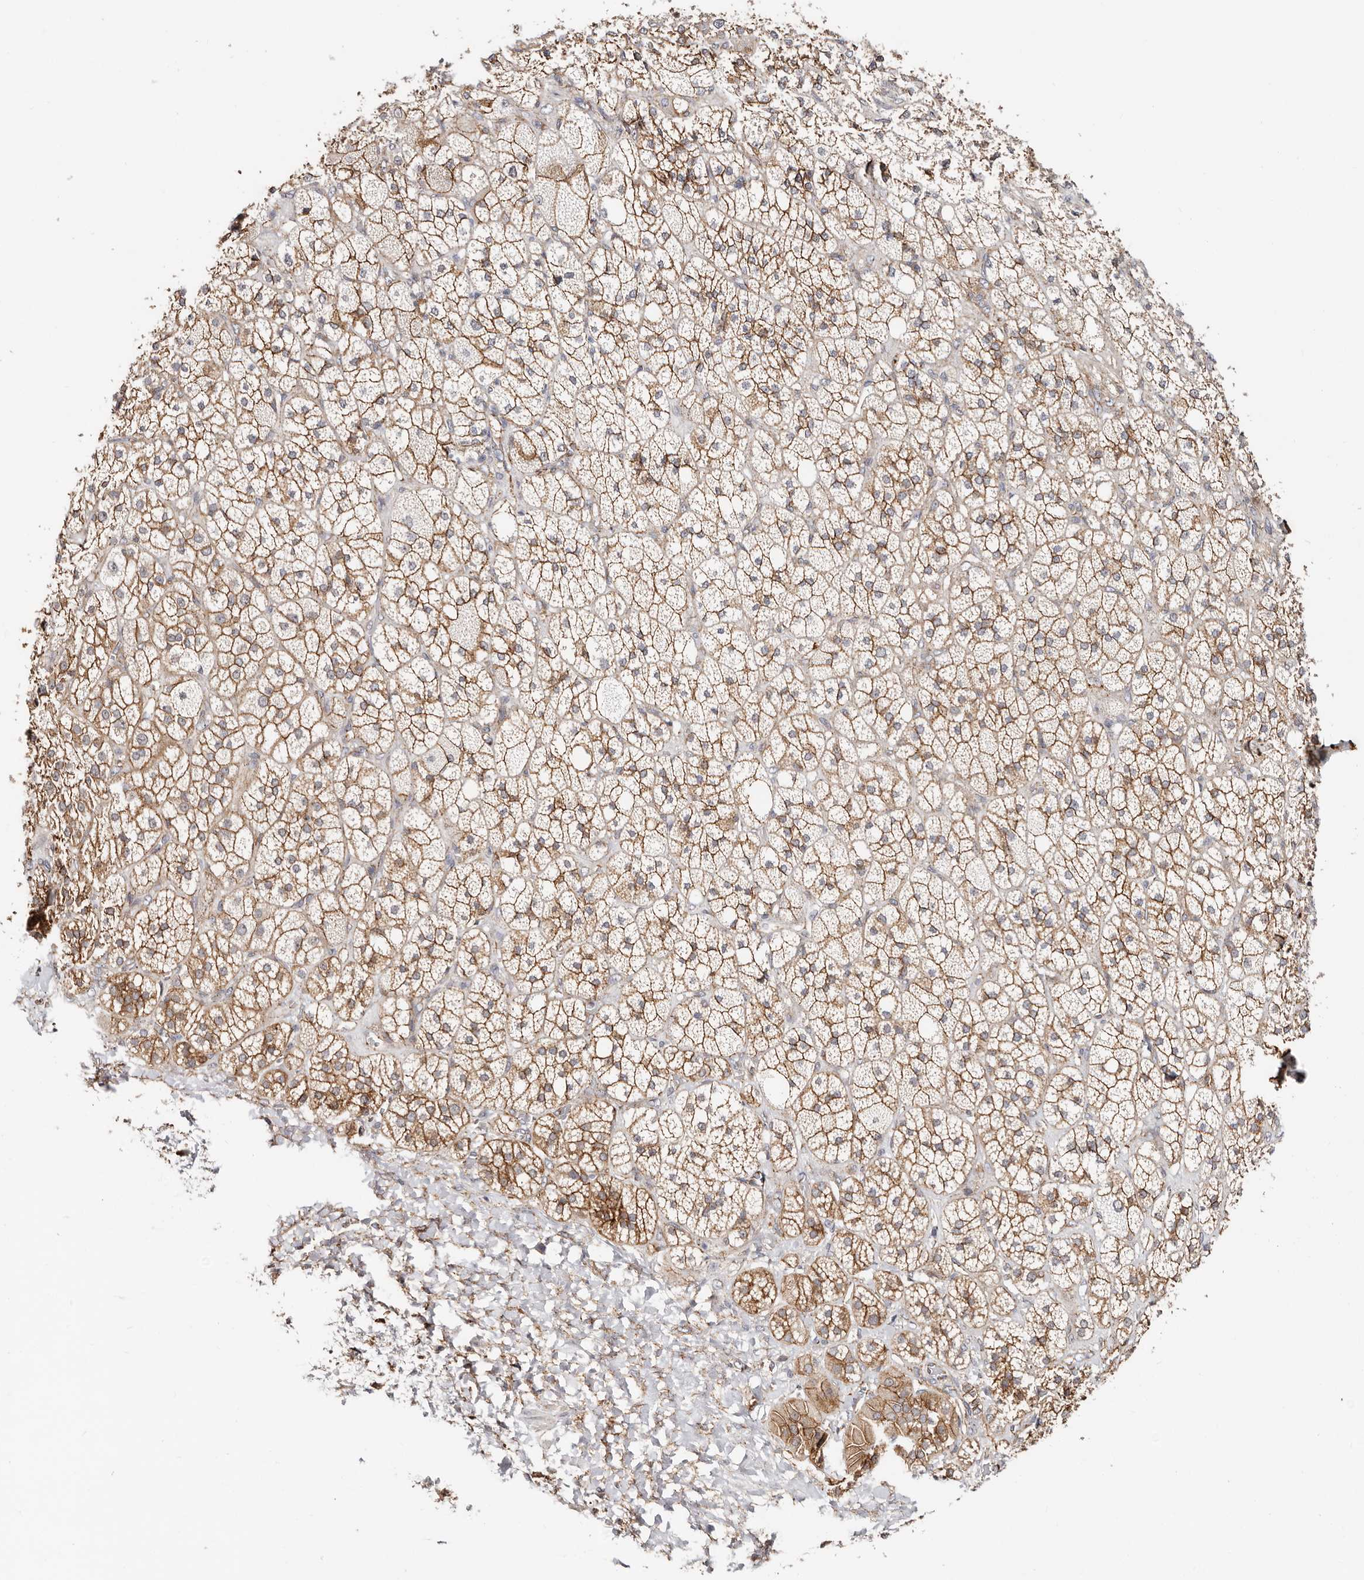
{"staining": {"intensity": "strong", "quantity": ">75%", "location": "cytoplasmic/membranous"}, "tissue": "adrenal gland", "cell_type": "Glandular cells", "image_type": "normal", "snomed": [{"axis": "morphology", "description": "Normal tissue, NOS"}, {"axis": "topography", "description": "Adrenal gland"}], "caption": "Immunohistochemistry staining of normal adrenal gland, which shows high levels of strong cytoplasmic/membranous expression in about >75% of glandular cells indicating strong cytoplasmic/membranous protein positivity. The staining was performed using DAB (brown) for protein detection and nuclei were counterstained in hematoxylin (blue).", "gene": "CTNNB1", "patient": {"sex": "male", "age": 61}}